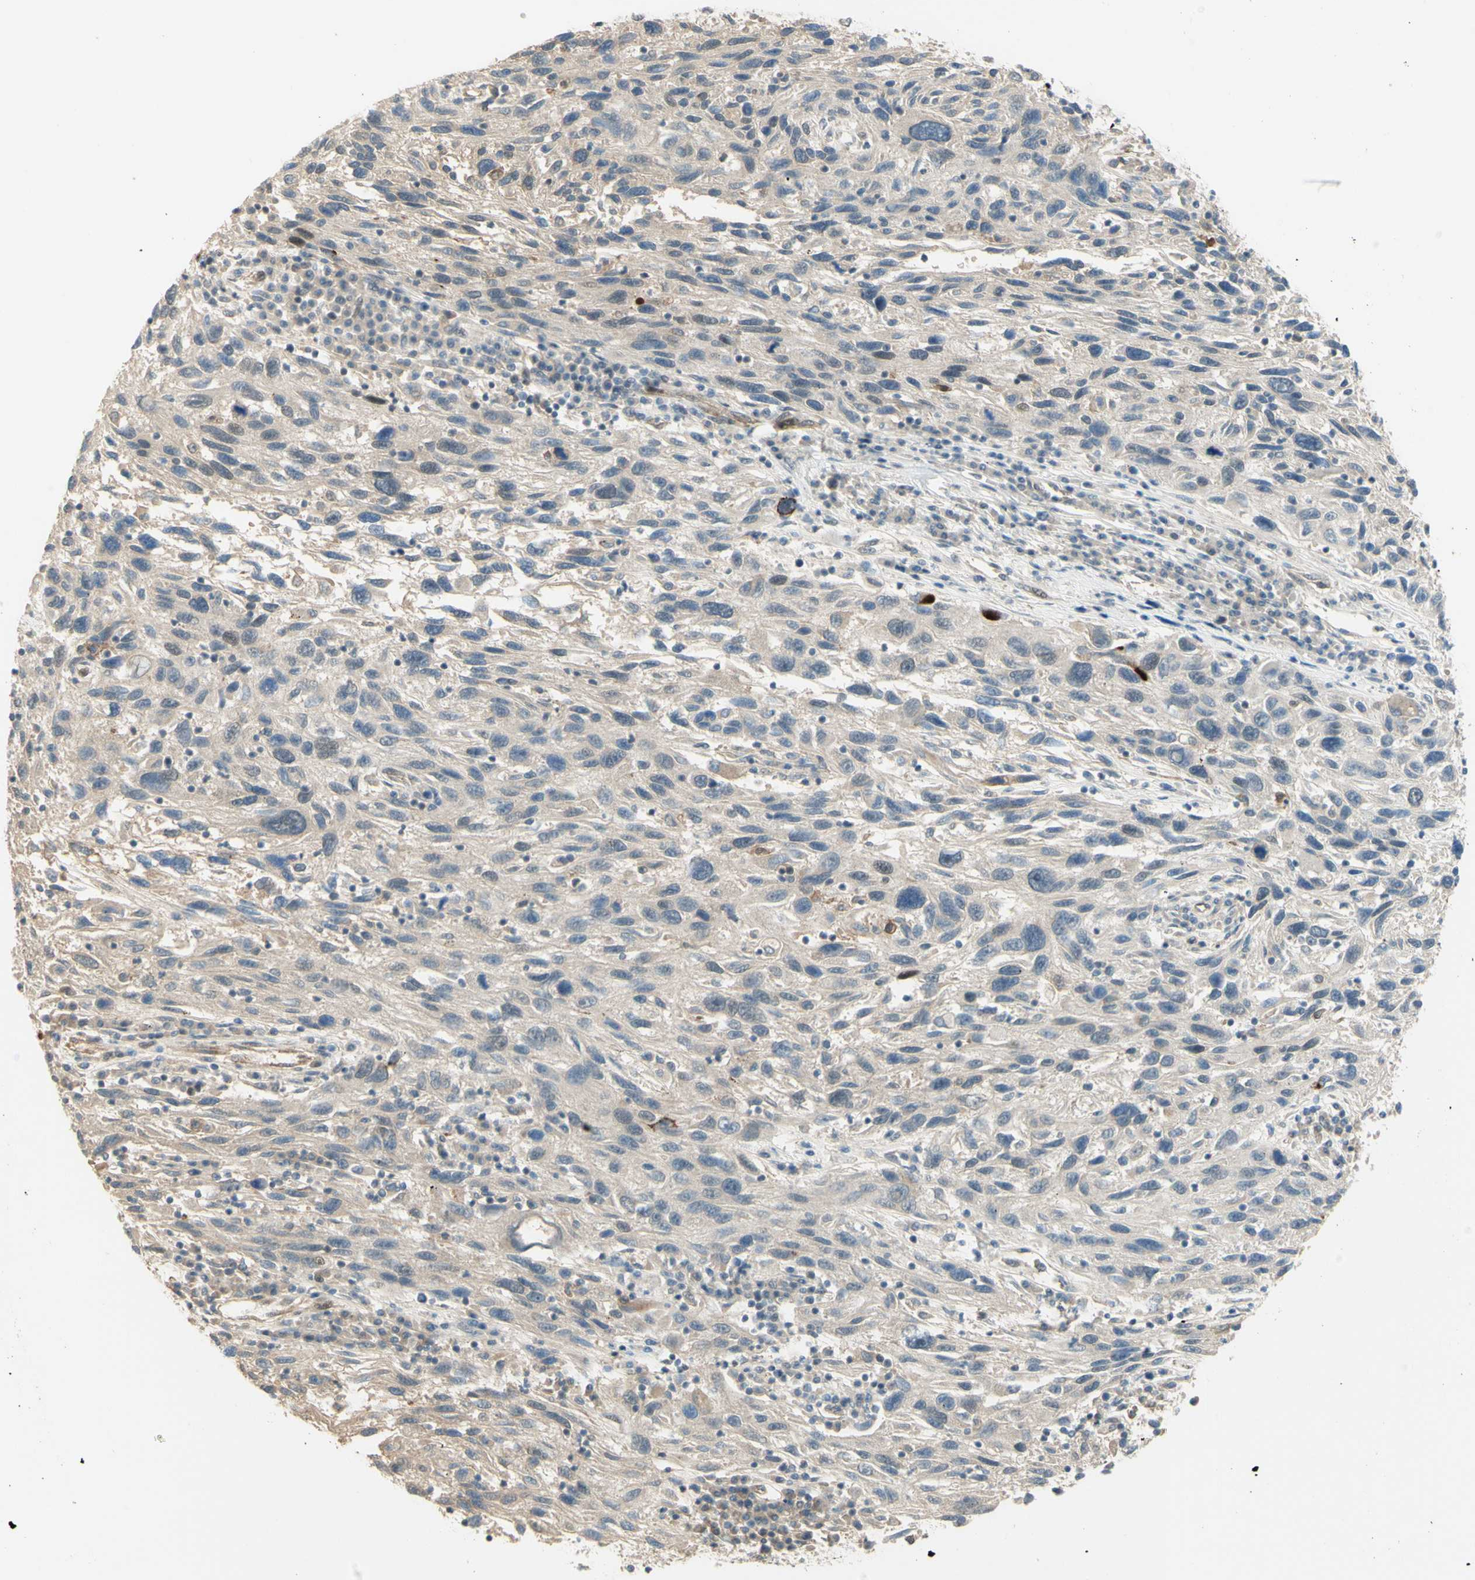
{"staining": {"intensity": "negative", "quantity": "none", "location": "none"}, "tissue": "melanoma", "cell_type": "Tumor cells", "image_type": "cancer", "snomed": [{"axis": "morphology", "description": "Malignant melanoma, NOS"}, {"axis": "topography", "description": "Skin"}], "caption": "High power microscopy micrograph of an IHC histopathology image of melanoma, revealing no significant expression in tumor cells.", "gene": "ANGPT2", "patient": {"sex": "male", "age": 53}}